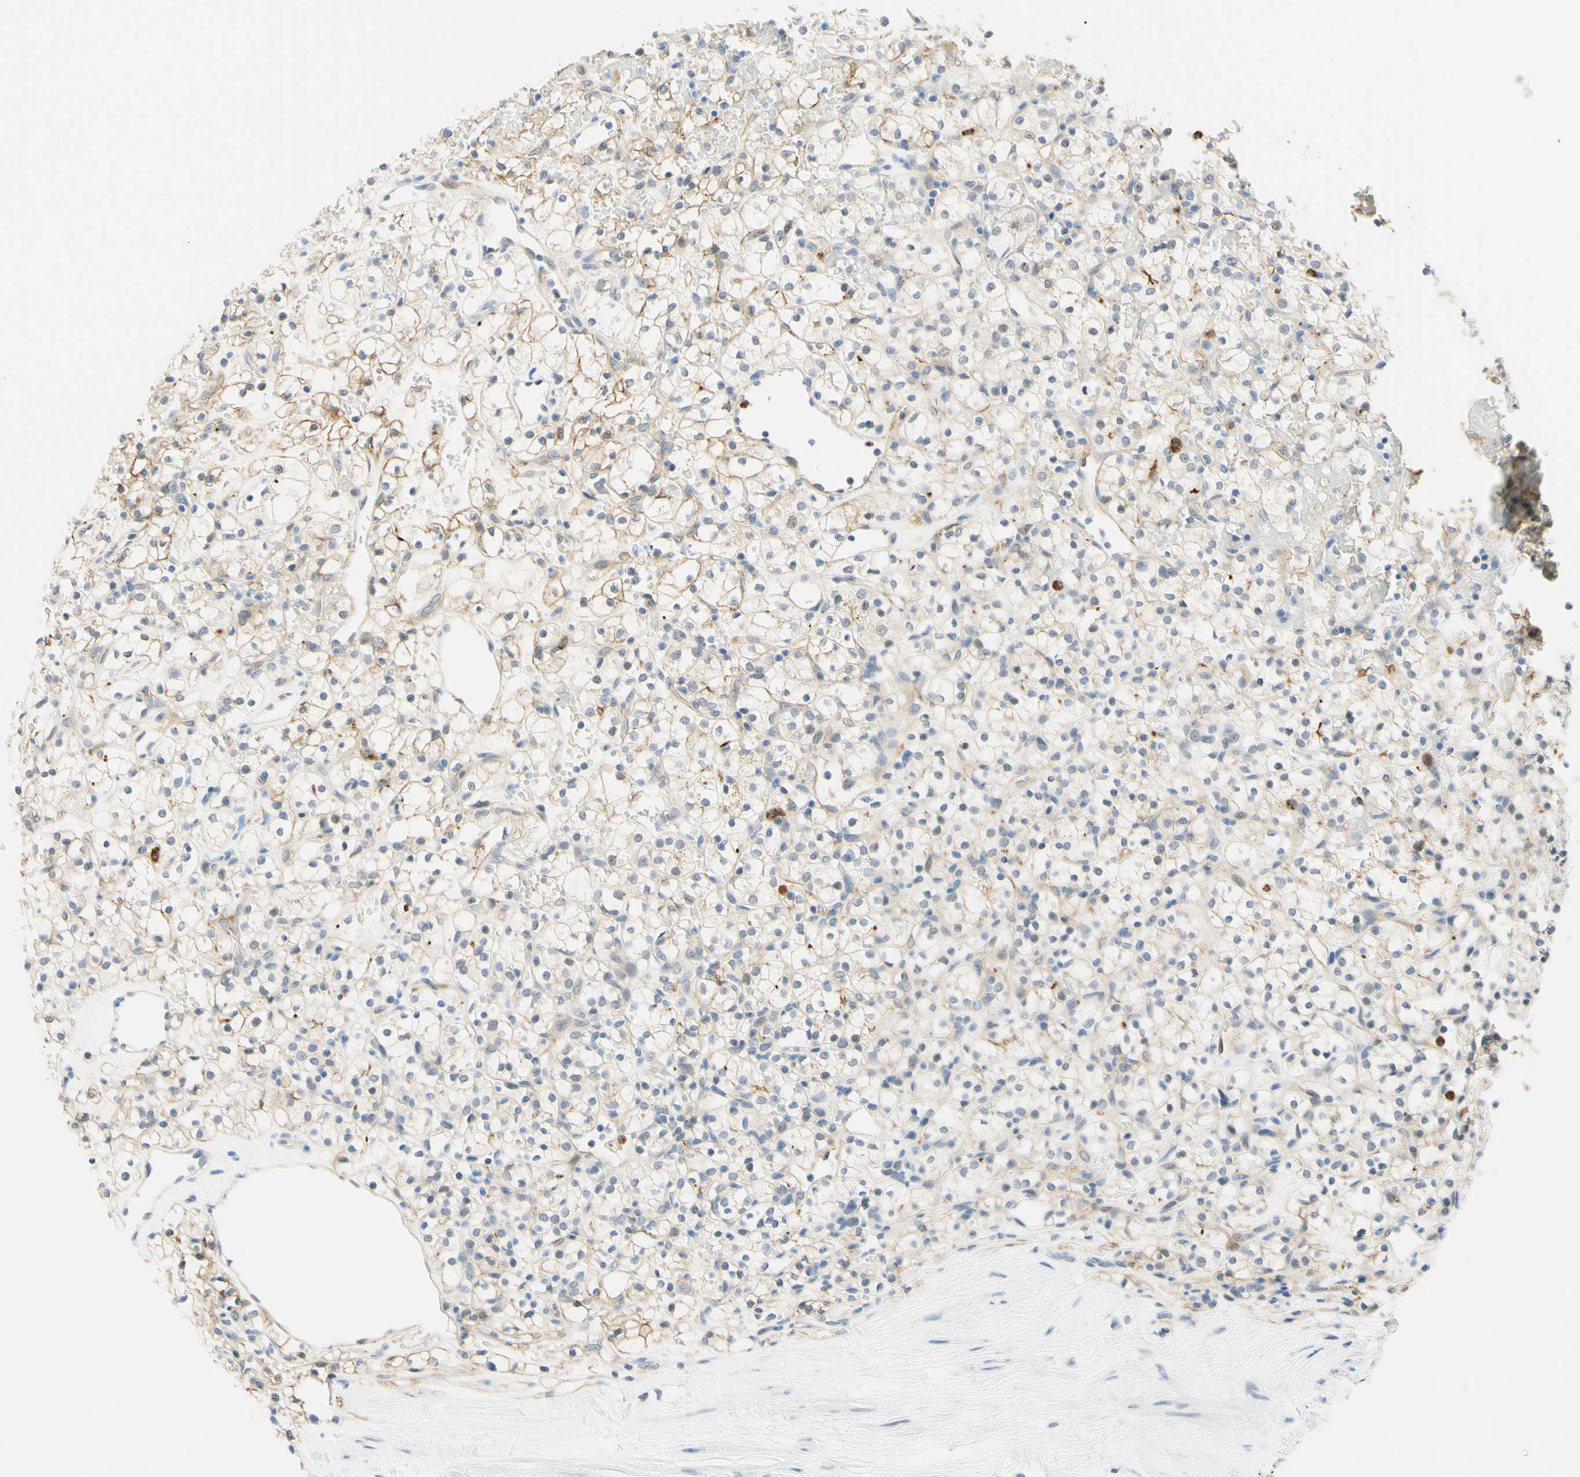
{"staining": {"intensity": "weak", "quantity": "25%-75%", "location": "cytoplasmic/membranous"}, "tissue": "renal cancer", "cell_type": "Tumor cells", "image_type": "cancer", "snomed": [{"axis": "morphology", "description": "Adenocarcinoma, NOS"}, {"axis": "topography", "description": "Kidney"}], "caption": "Protein staining of renal cancer (adenocarcinoma) tissue shows weak cytoplasmic/membranous expression in about 25%-75% of tumor cells. (DAB (3,3'-diaminobenzidine) IHC with brightfield microscopy, high magnification).", "gene": "TREM2", "patient": {"sex": "female", "age": 60}}